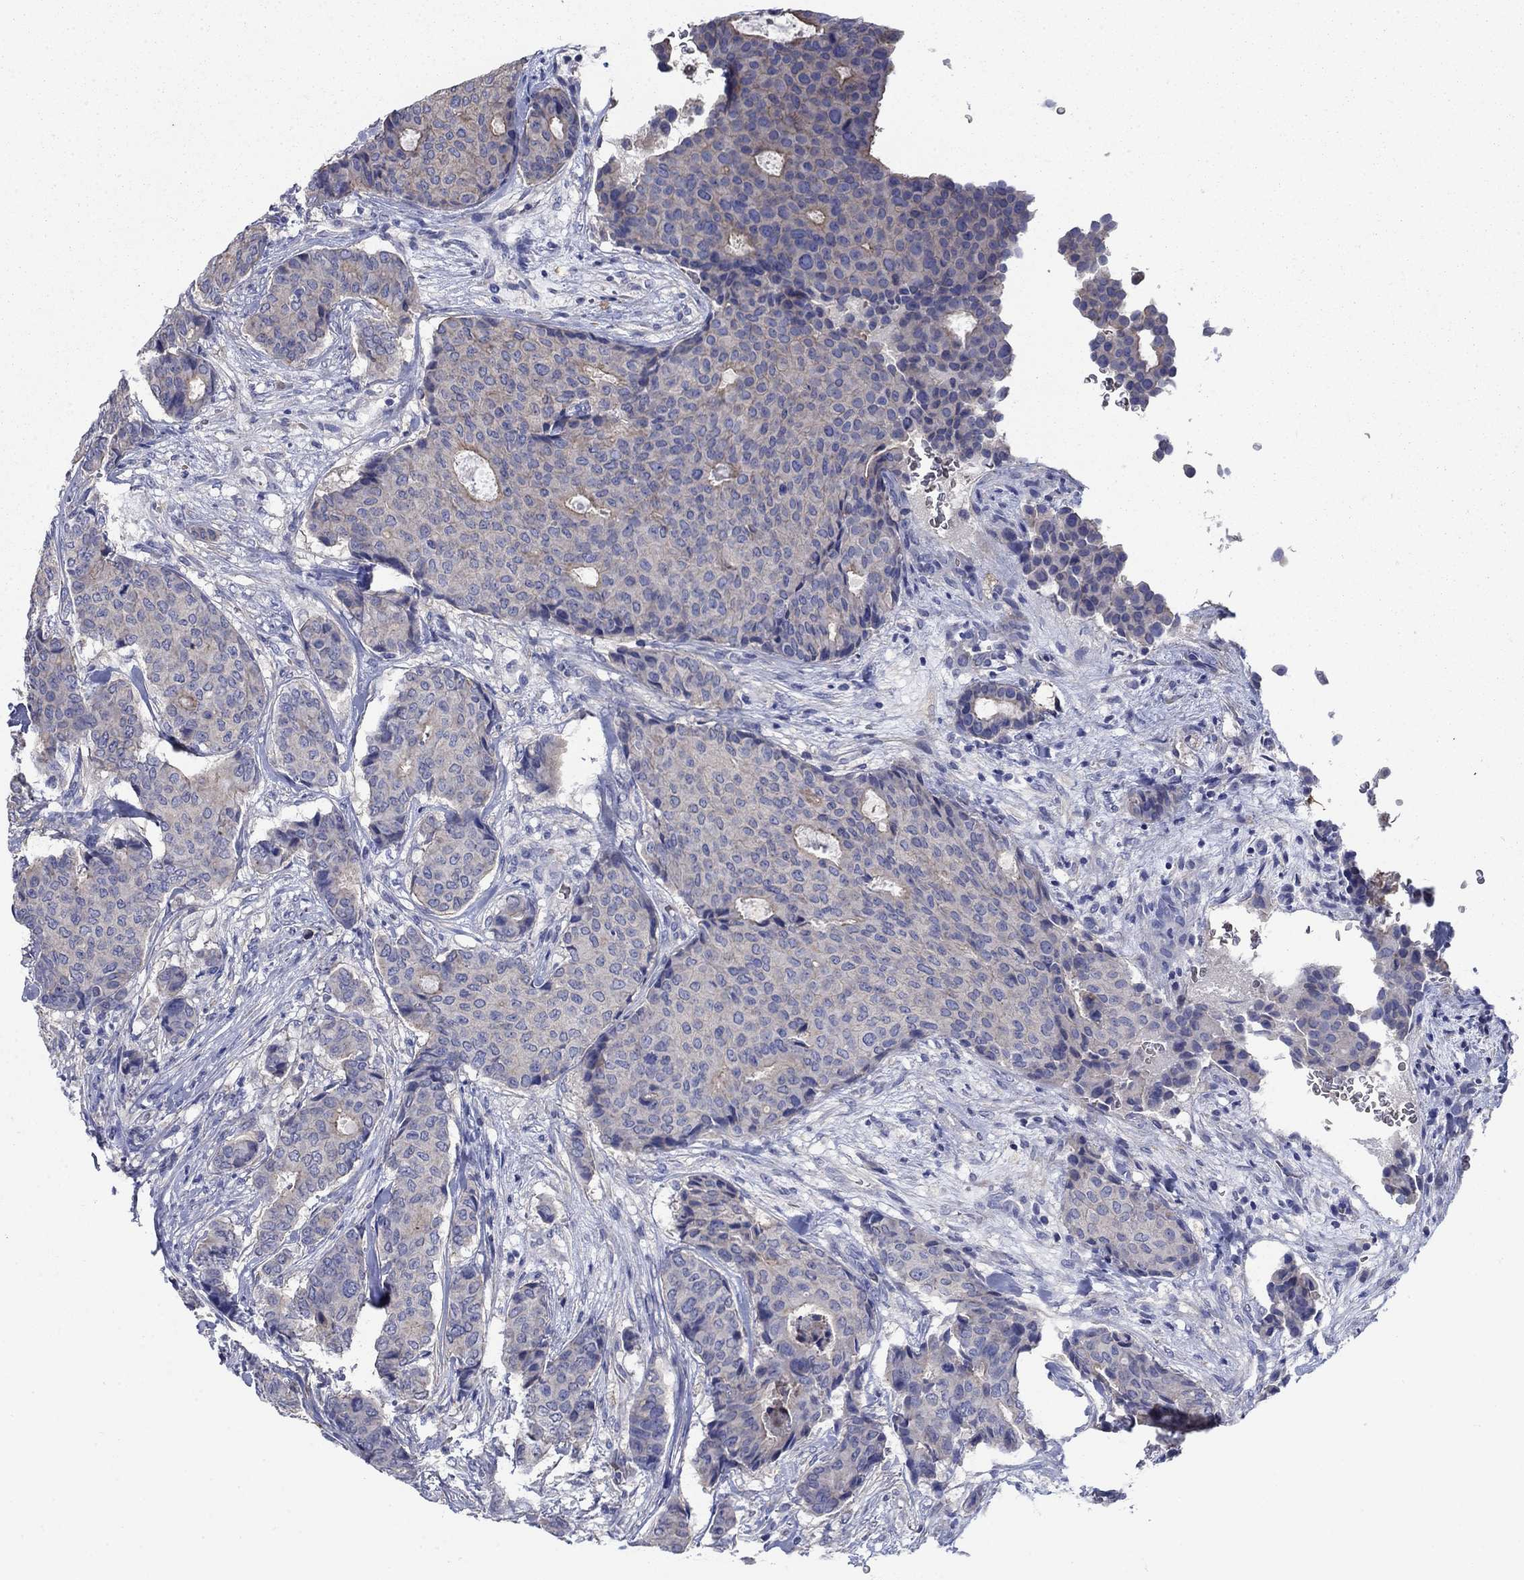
{"staining": {"intensity": "moderate", "quantity": "<25%", "location": "cytoplasmic/membranous"}, "tissue": "breast cancer", "cell_type": "Tumor cells", "image_type": "cancer", "snomed": [{"axis": "morphology", "description": "Duct carcinoma"}, {"axis": "topography", "description": "Breast"}], "caption": "The image shows immunohistochemical staining of breast infiltrating ductal carcinoma. There is moderate cytoplasmic/membranous expression is identified in about <25% of tumor cells.", "gene": "FLNC", "patient": {"sex": "female", "age": 75}}